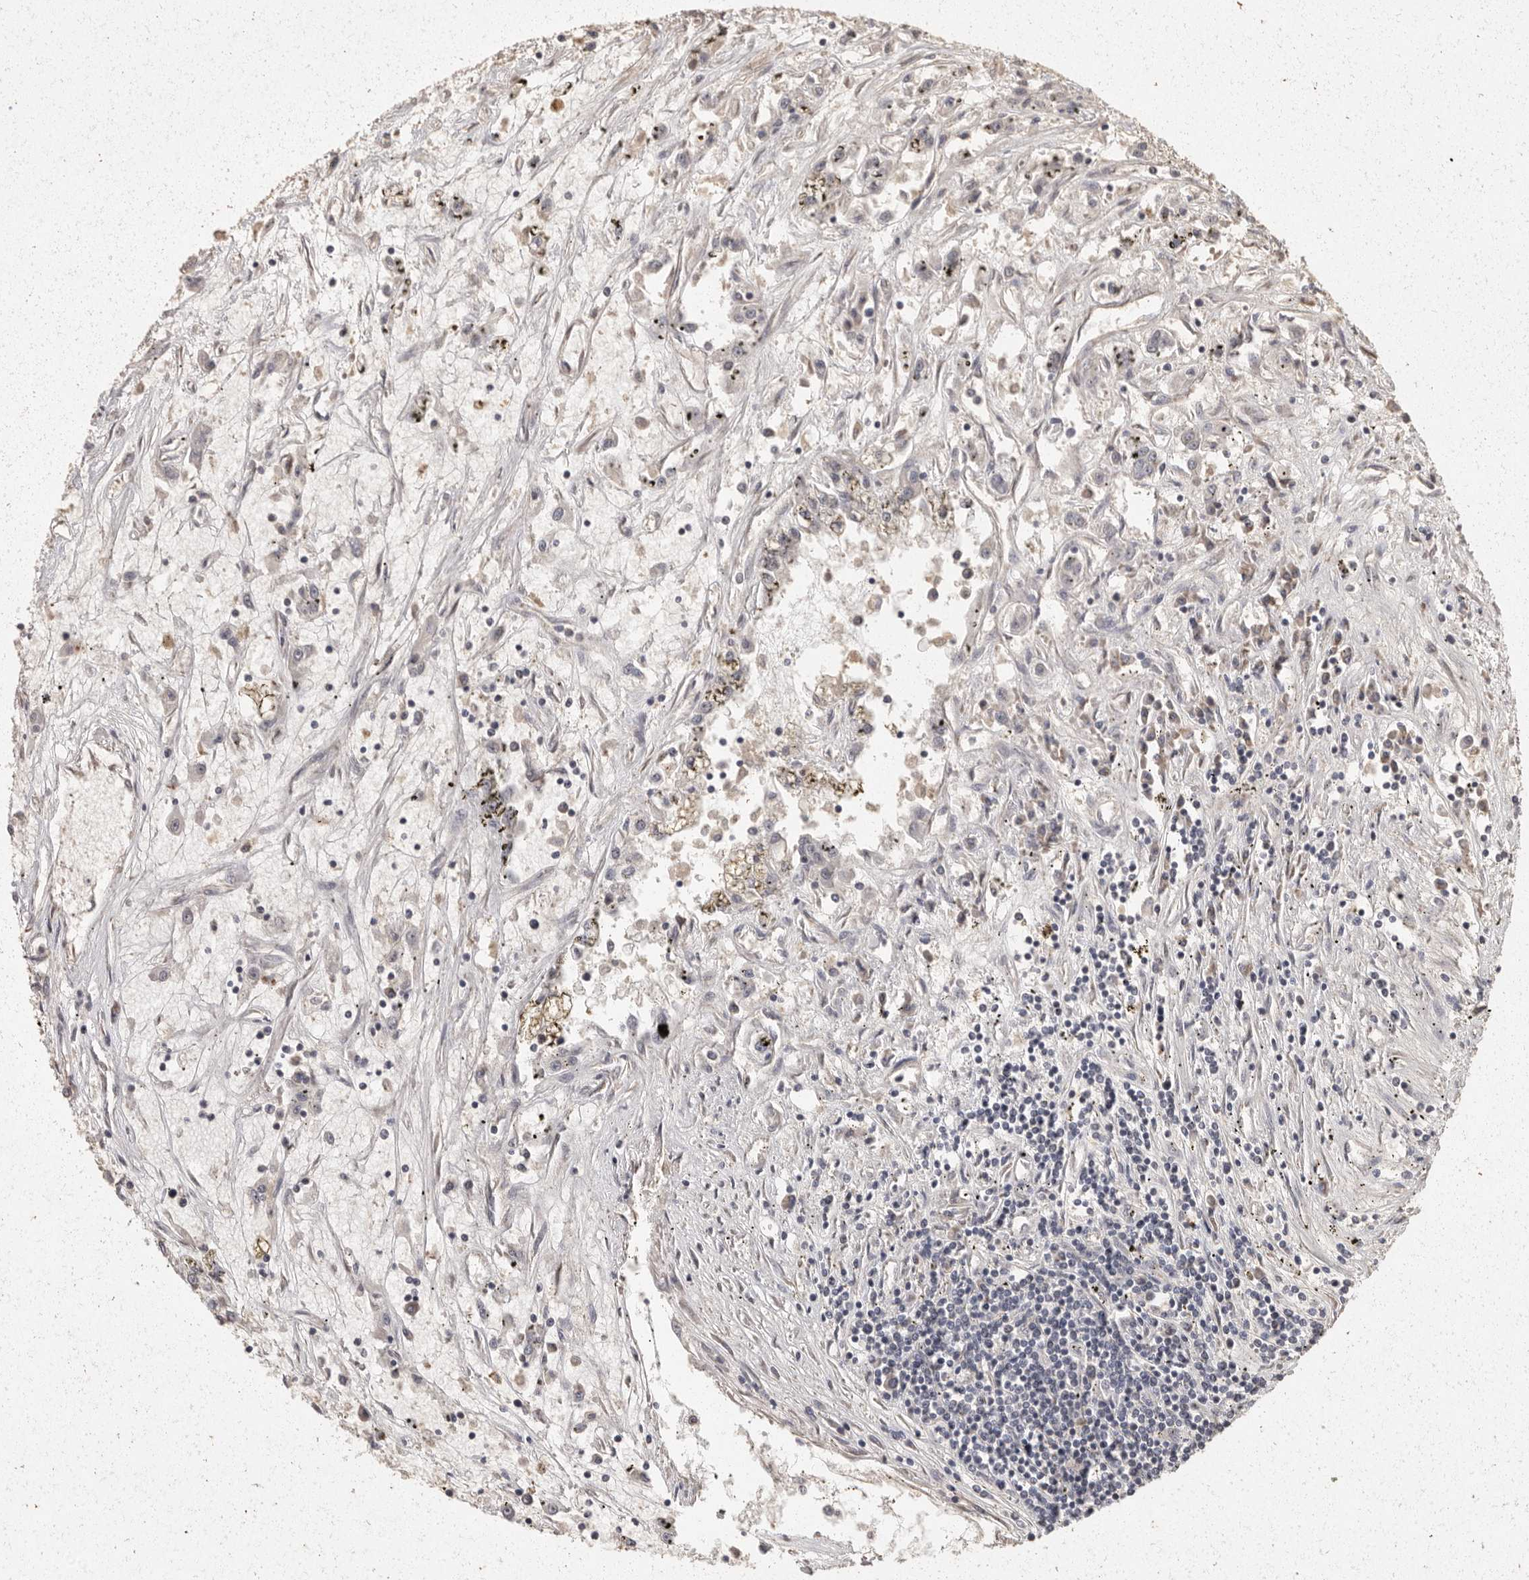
{"staining": {"intensity": "weak", "quantity": "<25%", "location": "cytoplasmic/membranous"}, "tissue": "renal cancer", "cell_type": "Tumor cells", "image_type": "cancer", "snomed": [{"axis": "morphology", "description": "Adenocarcinoma, NOS"}, {"axis": "topography", "description": "Kidney"}], "caption": "The immunohistochemistry image has no significant expression in tumor cells of renal cancer tissue.", "gene": "BAIAP2", "patient": {"sex": "female", "age": 52}}